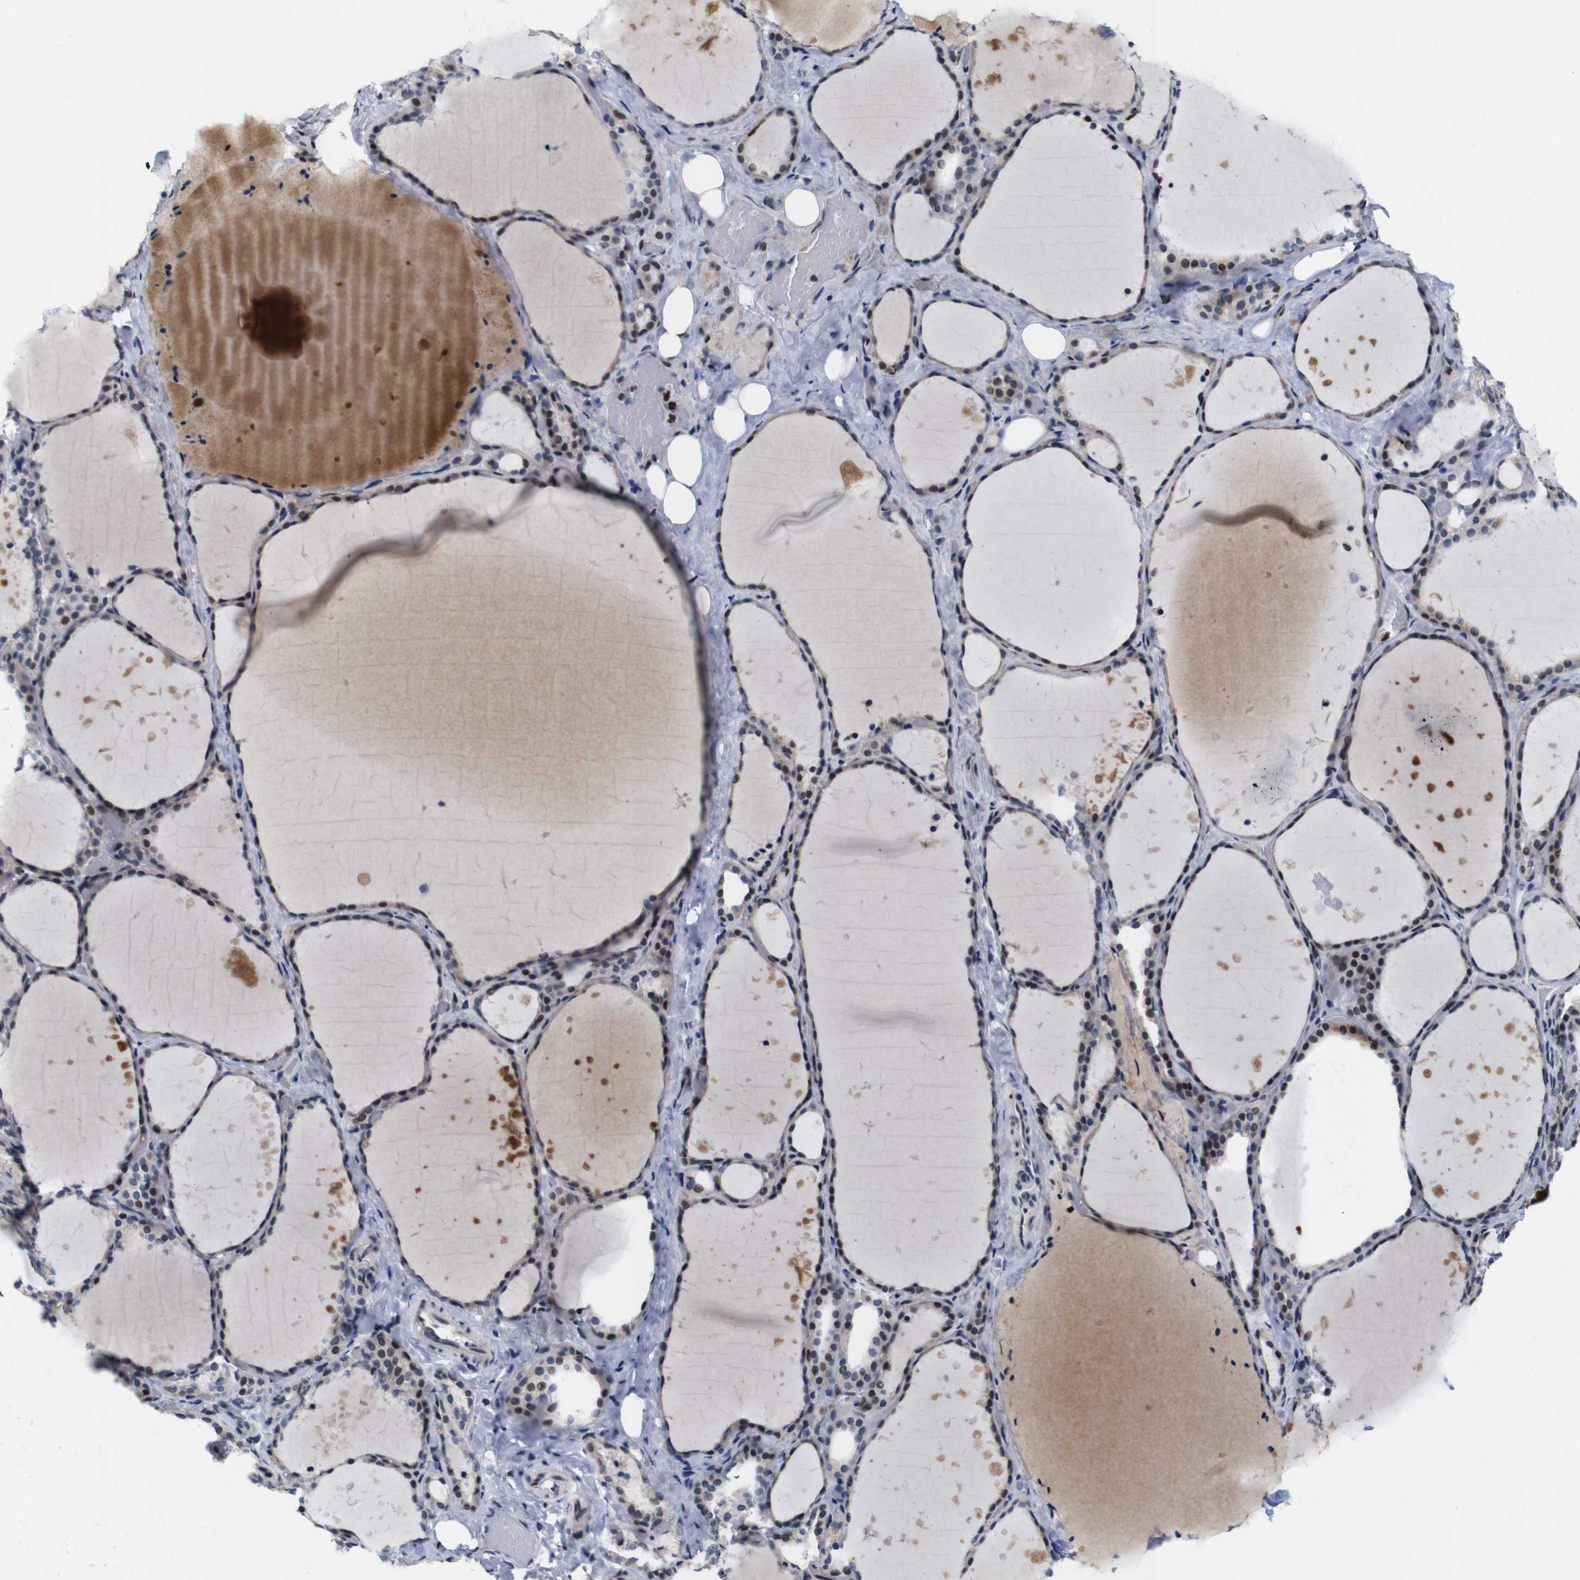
{"staining": {"intensity": "weak", "quantity": "25%-75%", "location": "cytoplasmic/membranous,nuclear"}, "tissue": "thyroid gland", "cell_type": "Glandular cells", "image_type": "normal", "snomed": [{"axis": "morphology", "description": "Normal tissue, NOS"}, {"axis": "topography", "description": "Thyroid gland"}], "caption": "Immunohistochemical staining of unremarkable human thyroid gland demonstrates weak cytoplasmic/membranous,nuclear protein expression in approximately 25%-75% of glandular cells. (DAB (3,3'-diaminobenzidine) = brown stain, brightfield microscopy at high magnification).", "gene": "GATA6", "patient": {"sex": "female", "age": 44}}